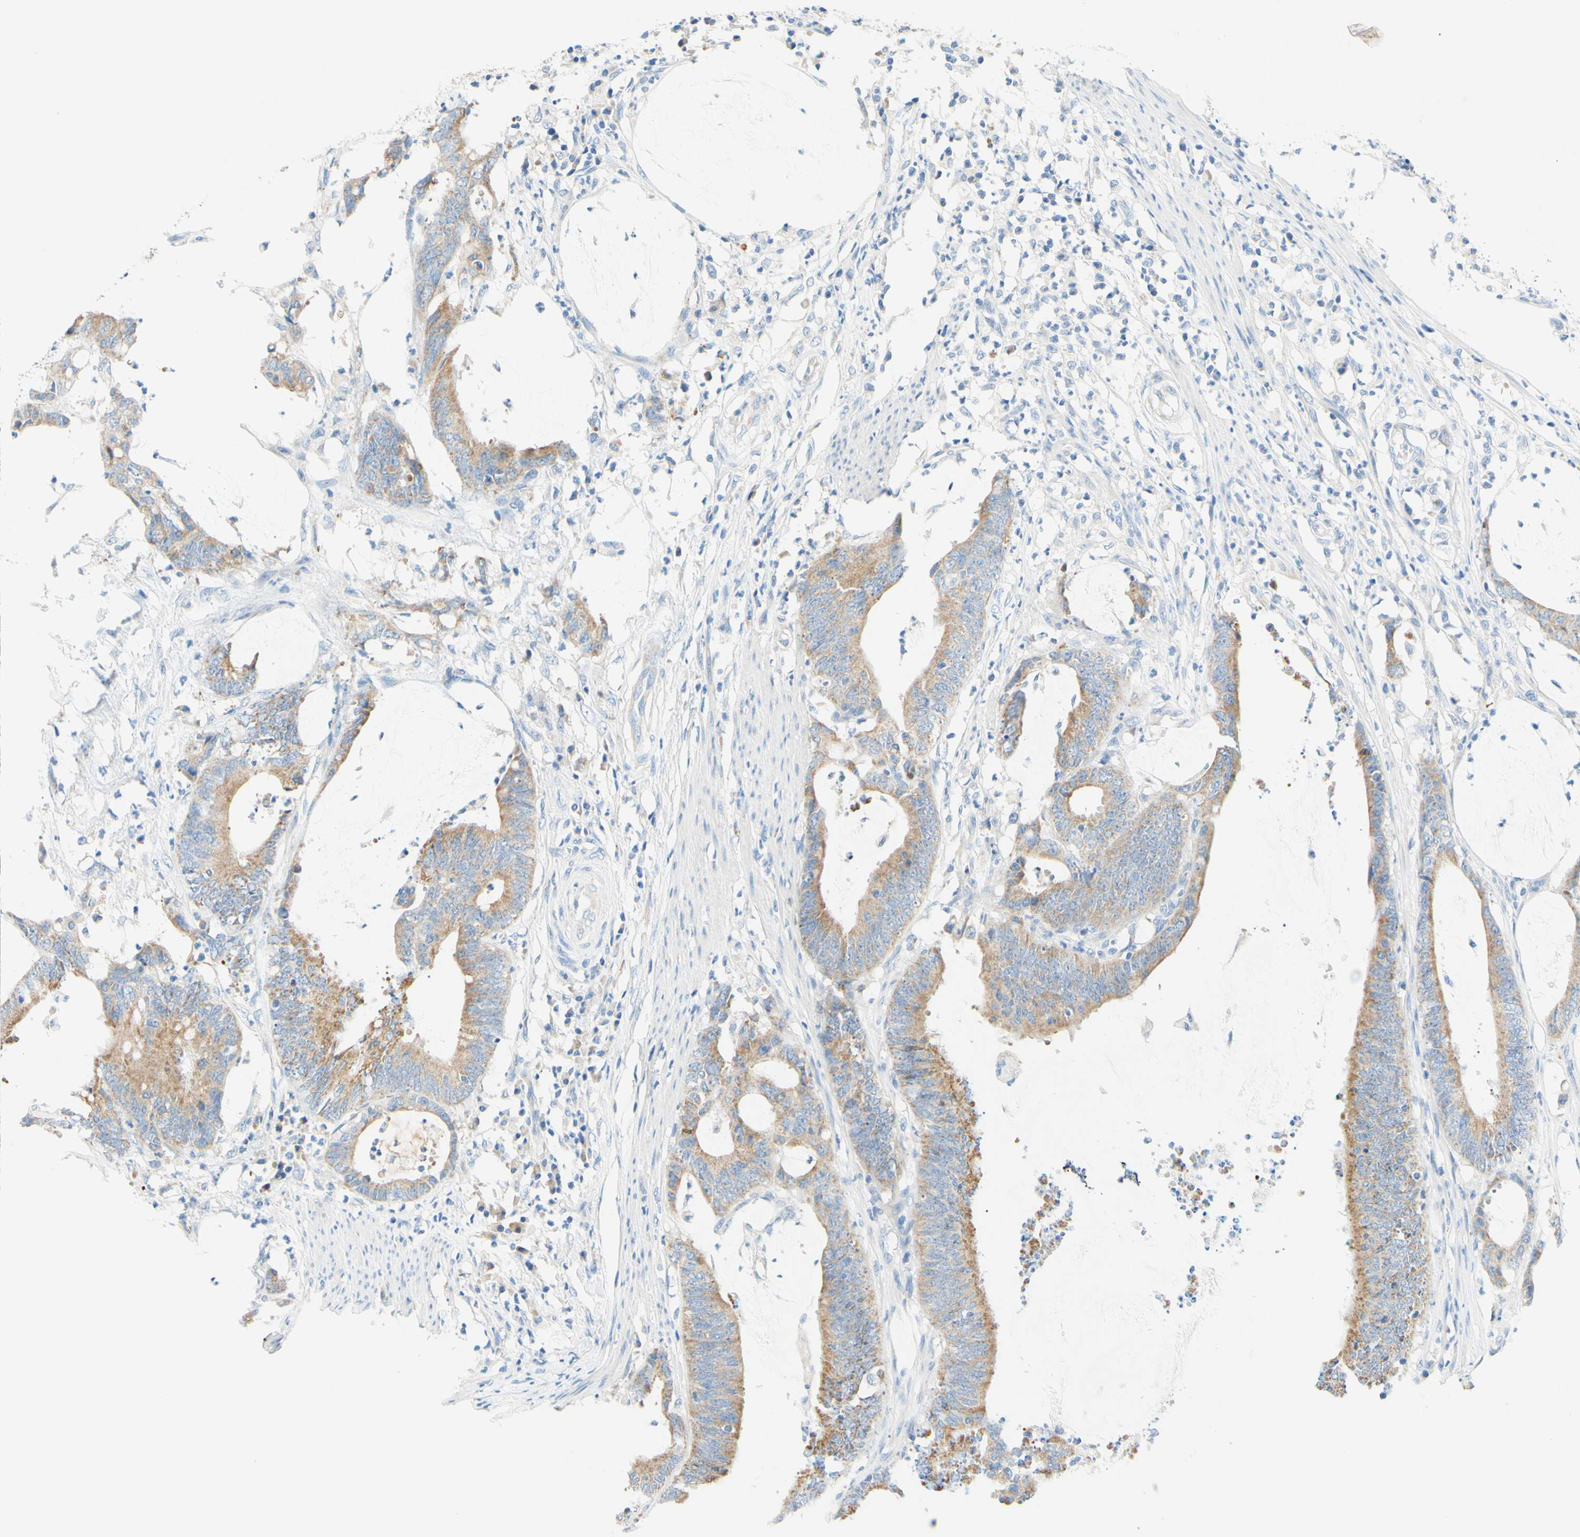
{"staining": {"intensity": "weak", "quantity": ">75%", "location": "cytoplasmic/membranous"}, "tissue": "colorectal cancer", "cell_type": "Tumor cells", "image_type": "cancer", "snomed": [{"axis": "morphology", "description": "Adenocarcinoma, NOS"}, {"axis": "topography", "description": "Rectum"}], "caption": "Colorectal cancer (adenocarcinoma) was stained to show a protein in brown. There is low levels of weak cytoplasmic/membranous staining in about >75% of tumor cells.", "gene": "SLC46A1", "patient": {"sex": "female", "age": 66}}